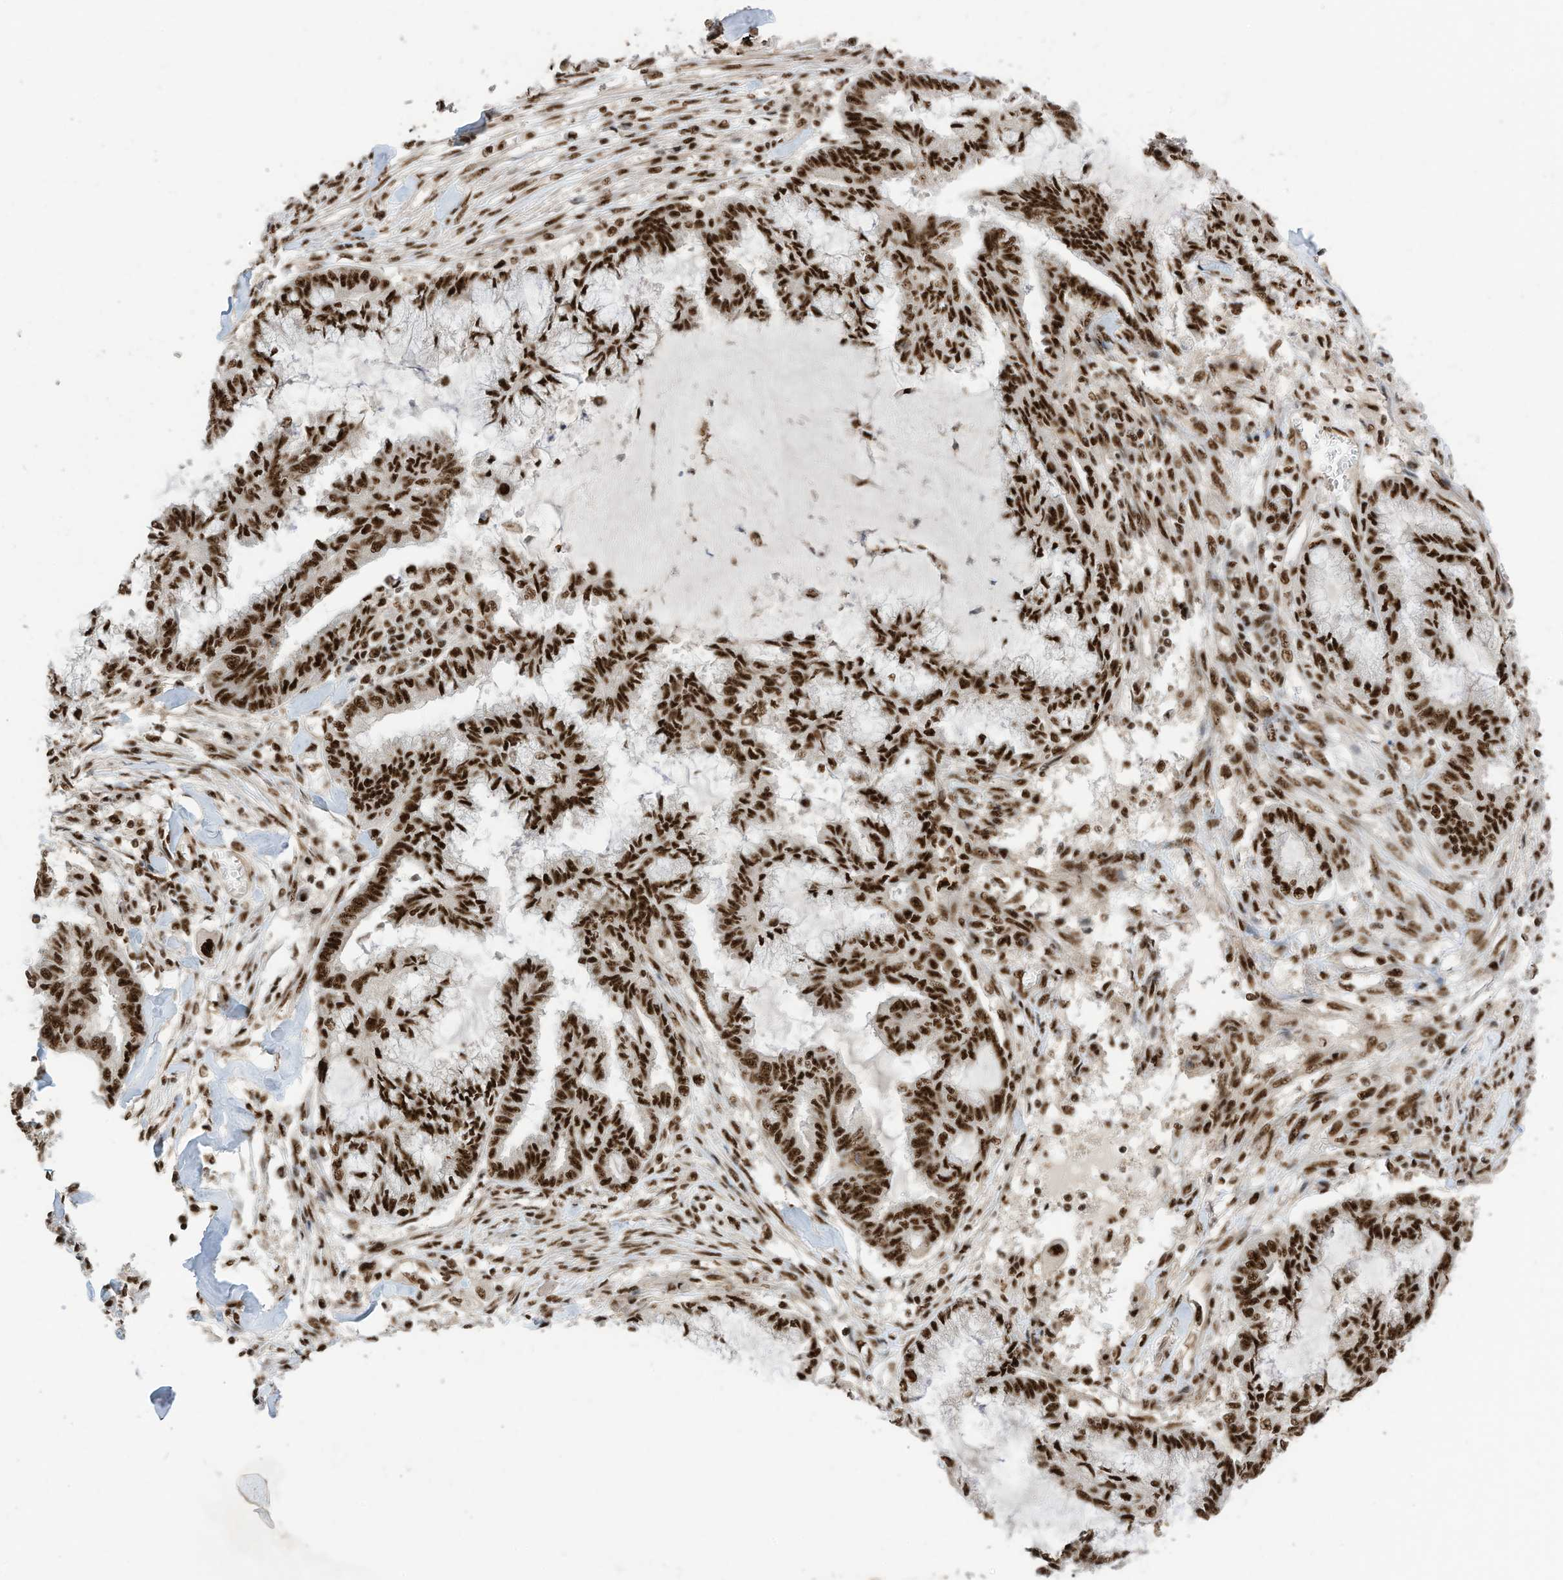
{"staining": {"intensity": "strong", "quantity": ">75%", "location": "nuclear"}, "tissue": "endometrial cancer", "cell_type": "Tumor cells", "image_type": "cancer", "snomed": [{"axis": "morphology", "description": "Adenocarcinoma, NOS"}, {"axis": "topography", "description": "Endometrium"}], "caption": "Endometrial cancer was stained to show a protein in brown. There is high levels of strong nuclear staining in approximately >75% of tumor cells. (Stains: DAB in brown, nuclei in blue, Microscopy: brightfield microscopy at high magnification).", "gene": "SF3A3", "patient": {"sex": "female", "age": 86}}